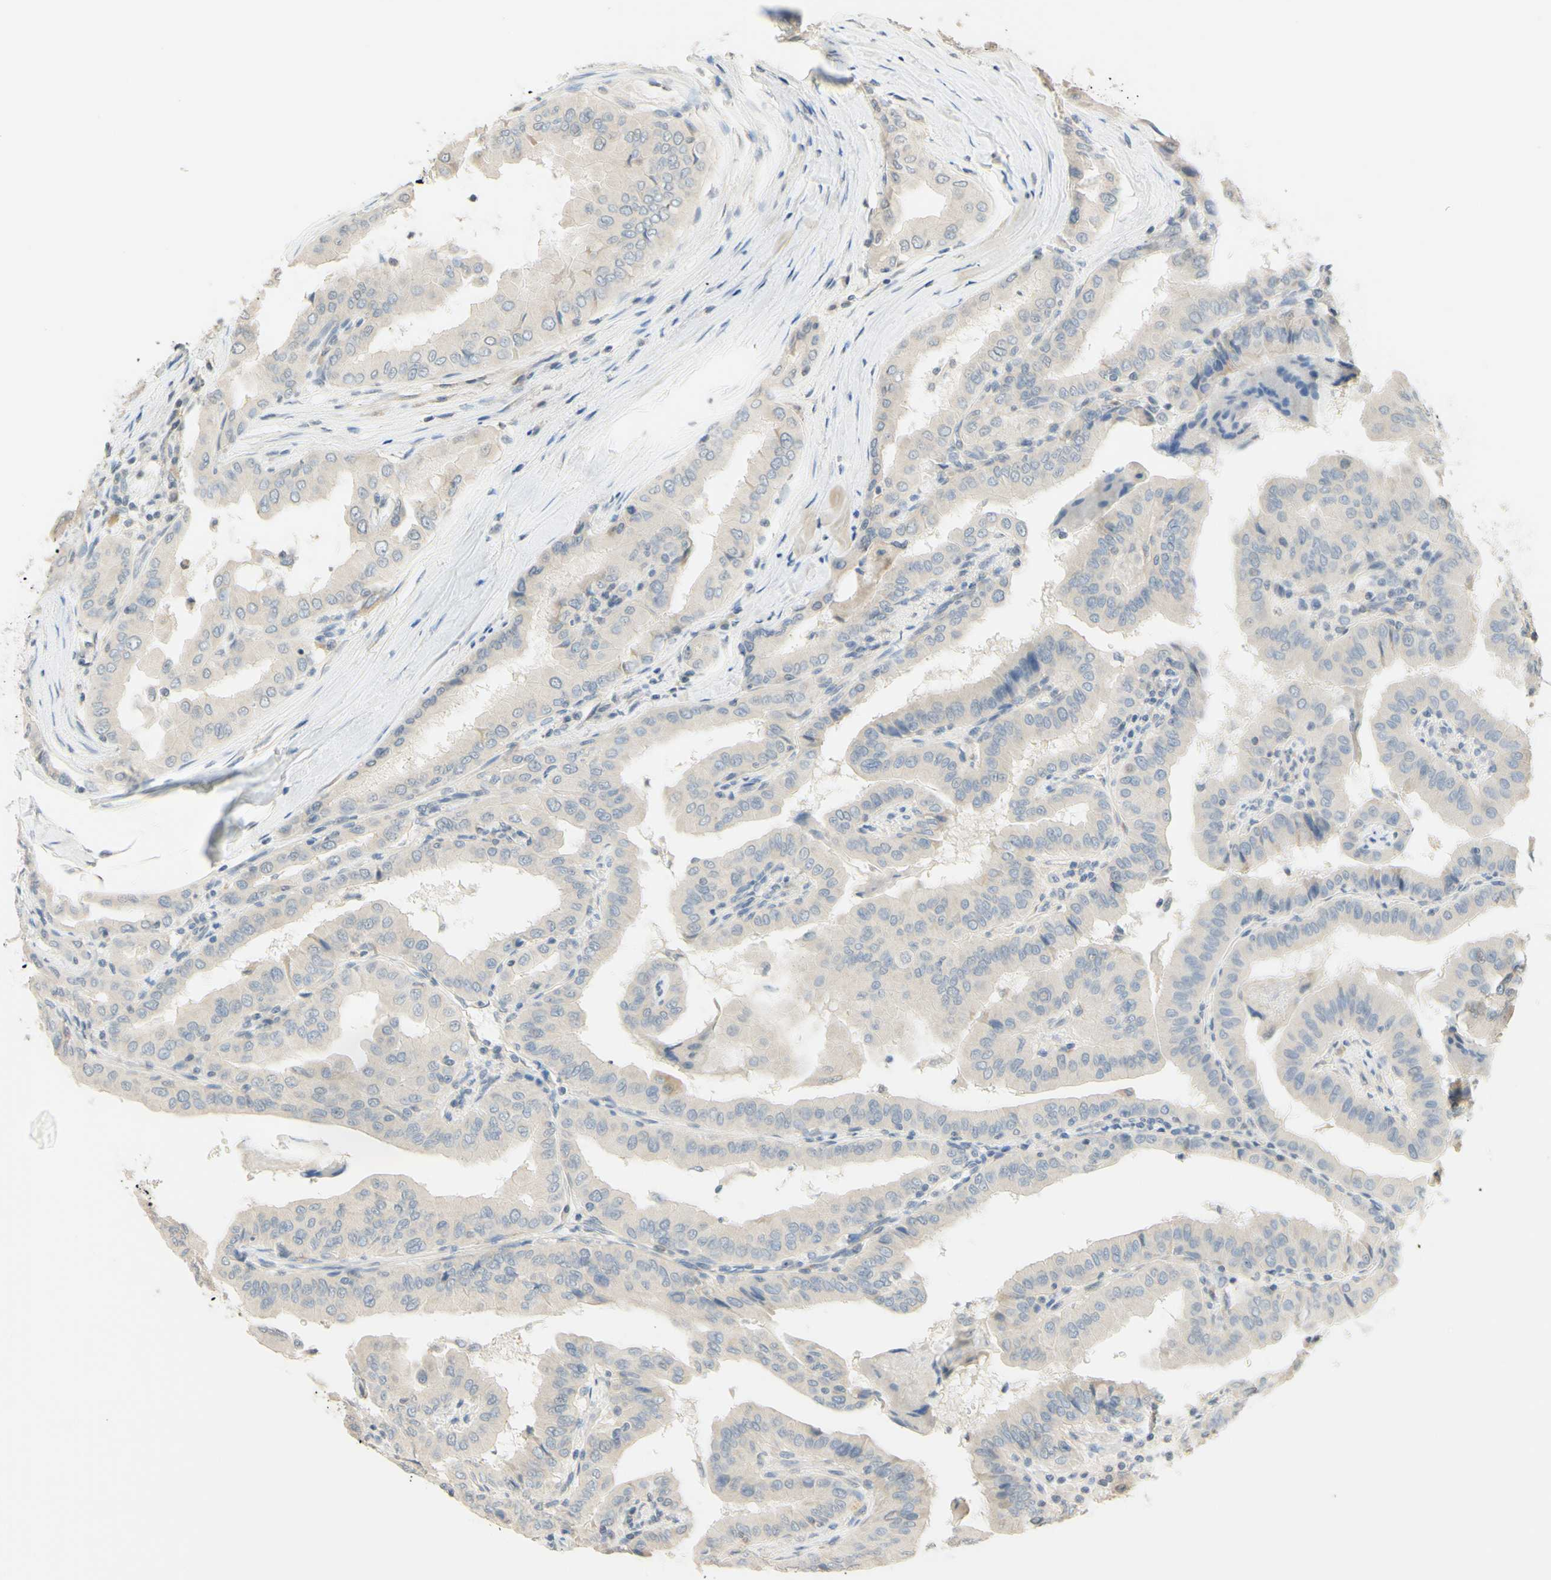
{"staining": {"intensity": "weak", "quantity": "25%-75%", "location": "cytoplasmic/membranous"}, "tissue": "thyroid cancer", "cell_type": "Tumor cells", "image_type": "cancer", "snomed": [{"axis": "morphology", "description": "Papillary adenocarcinoma, NOS"}, {"axis": "topography", "description": "Thyroid gland"}], "caption": "Immunohistochemistry (IHC) (DAB) staining of thyroid papillary adenocarcinoma displays weak cytoplasmic/membranous protein expression in approximately 25%-75% of tumor cells.", "gene": "MAG", "patient": {"sex": "male", "age": 33}}